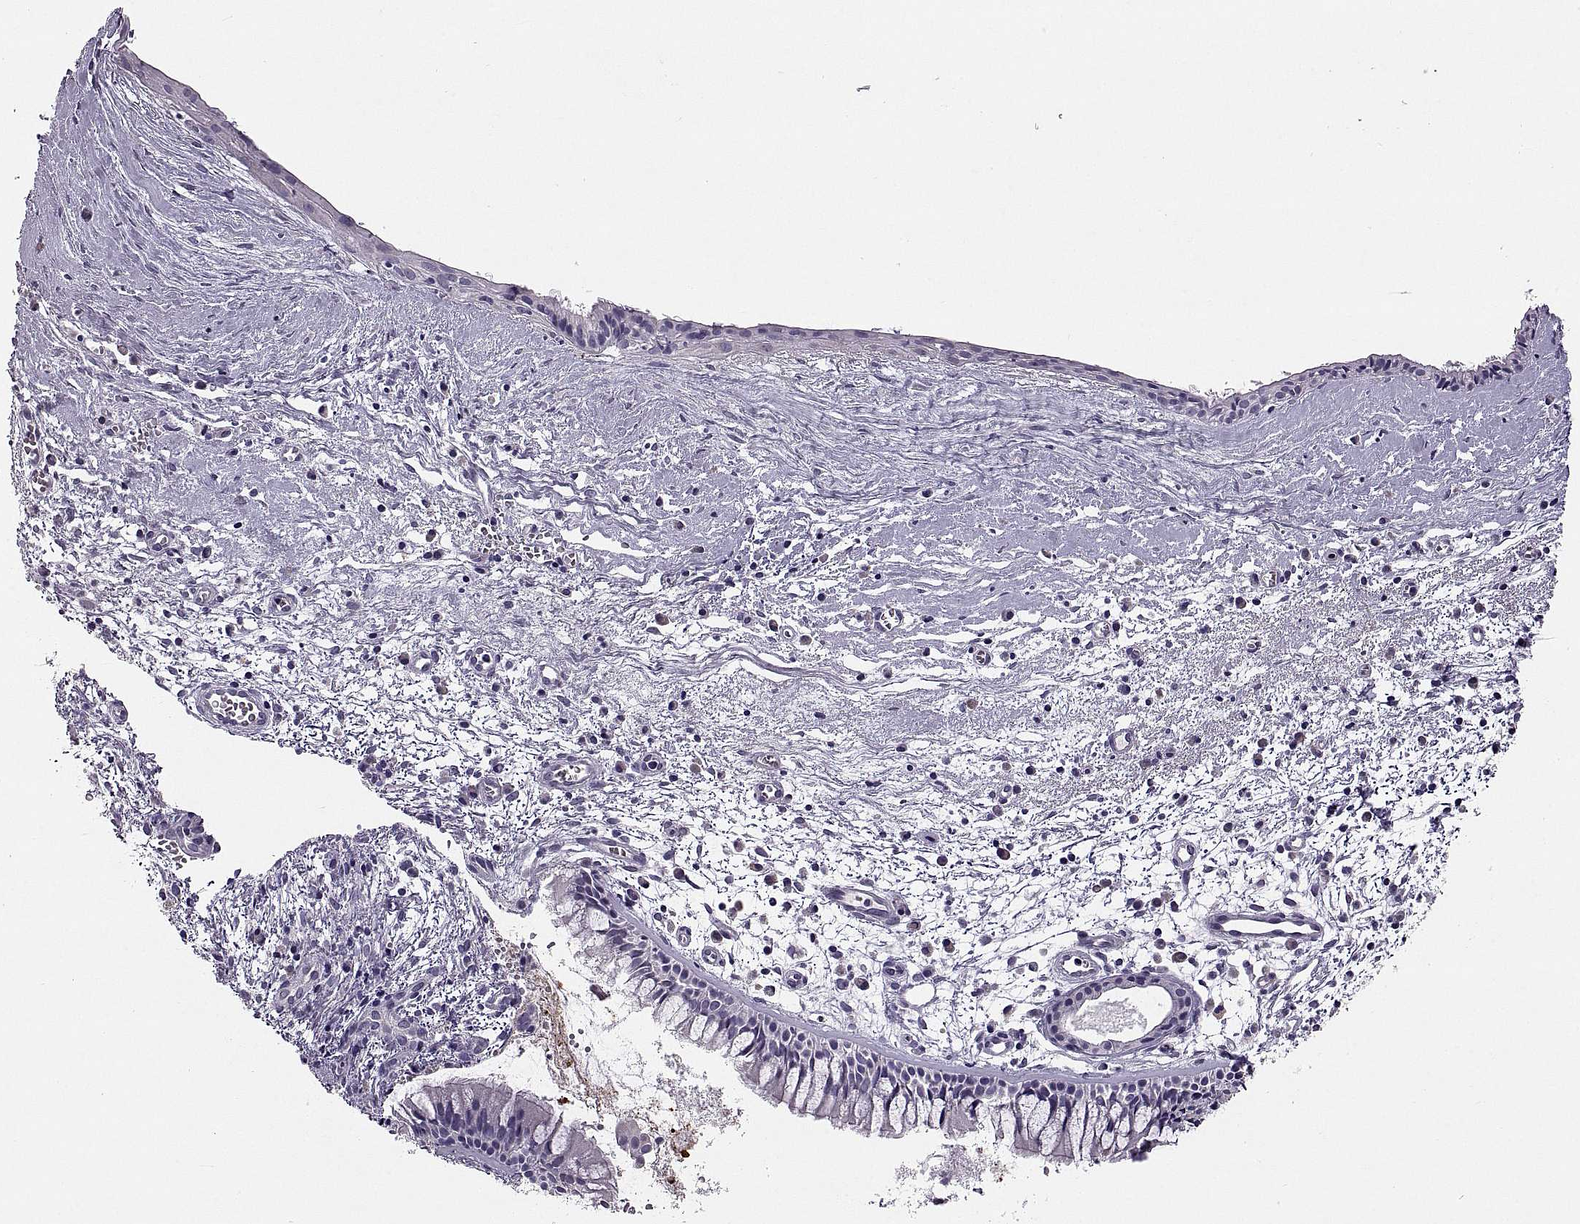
{"staining": {"intensity": "negative", "quantity": "none", "location": "none"}, "tissue": "nasopharynx", "cell_type": "Respiratory epithelial cells", "image_type": "normal", "snomed": [{"axis": "morphology", "description": "Normal tissue, NOS"}, {"axis": "topography", "description": "Nasopharynx"}], "caption": "This is a histopathology image of IHC staining of unremarkable nasopharynx, which shows no positivity in respiratory epithelial cells.", "gene": "ADH6", "patient": {"sex": "male", "age": 83}}